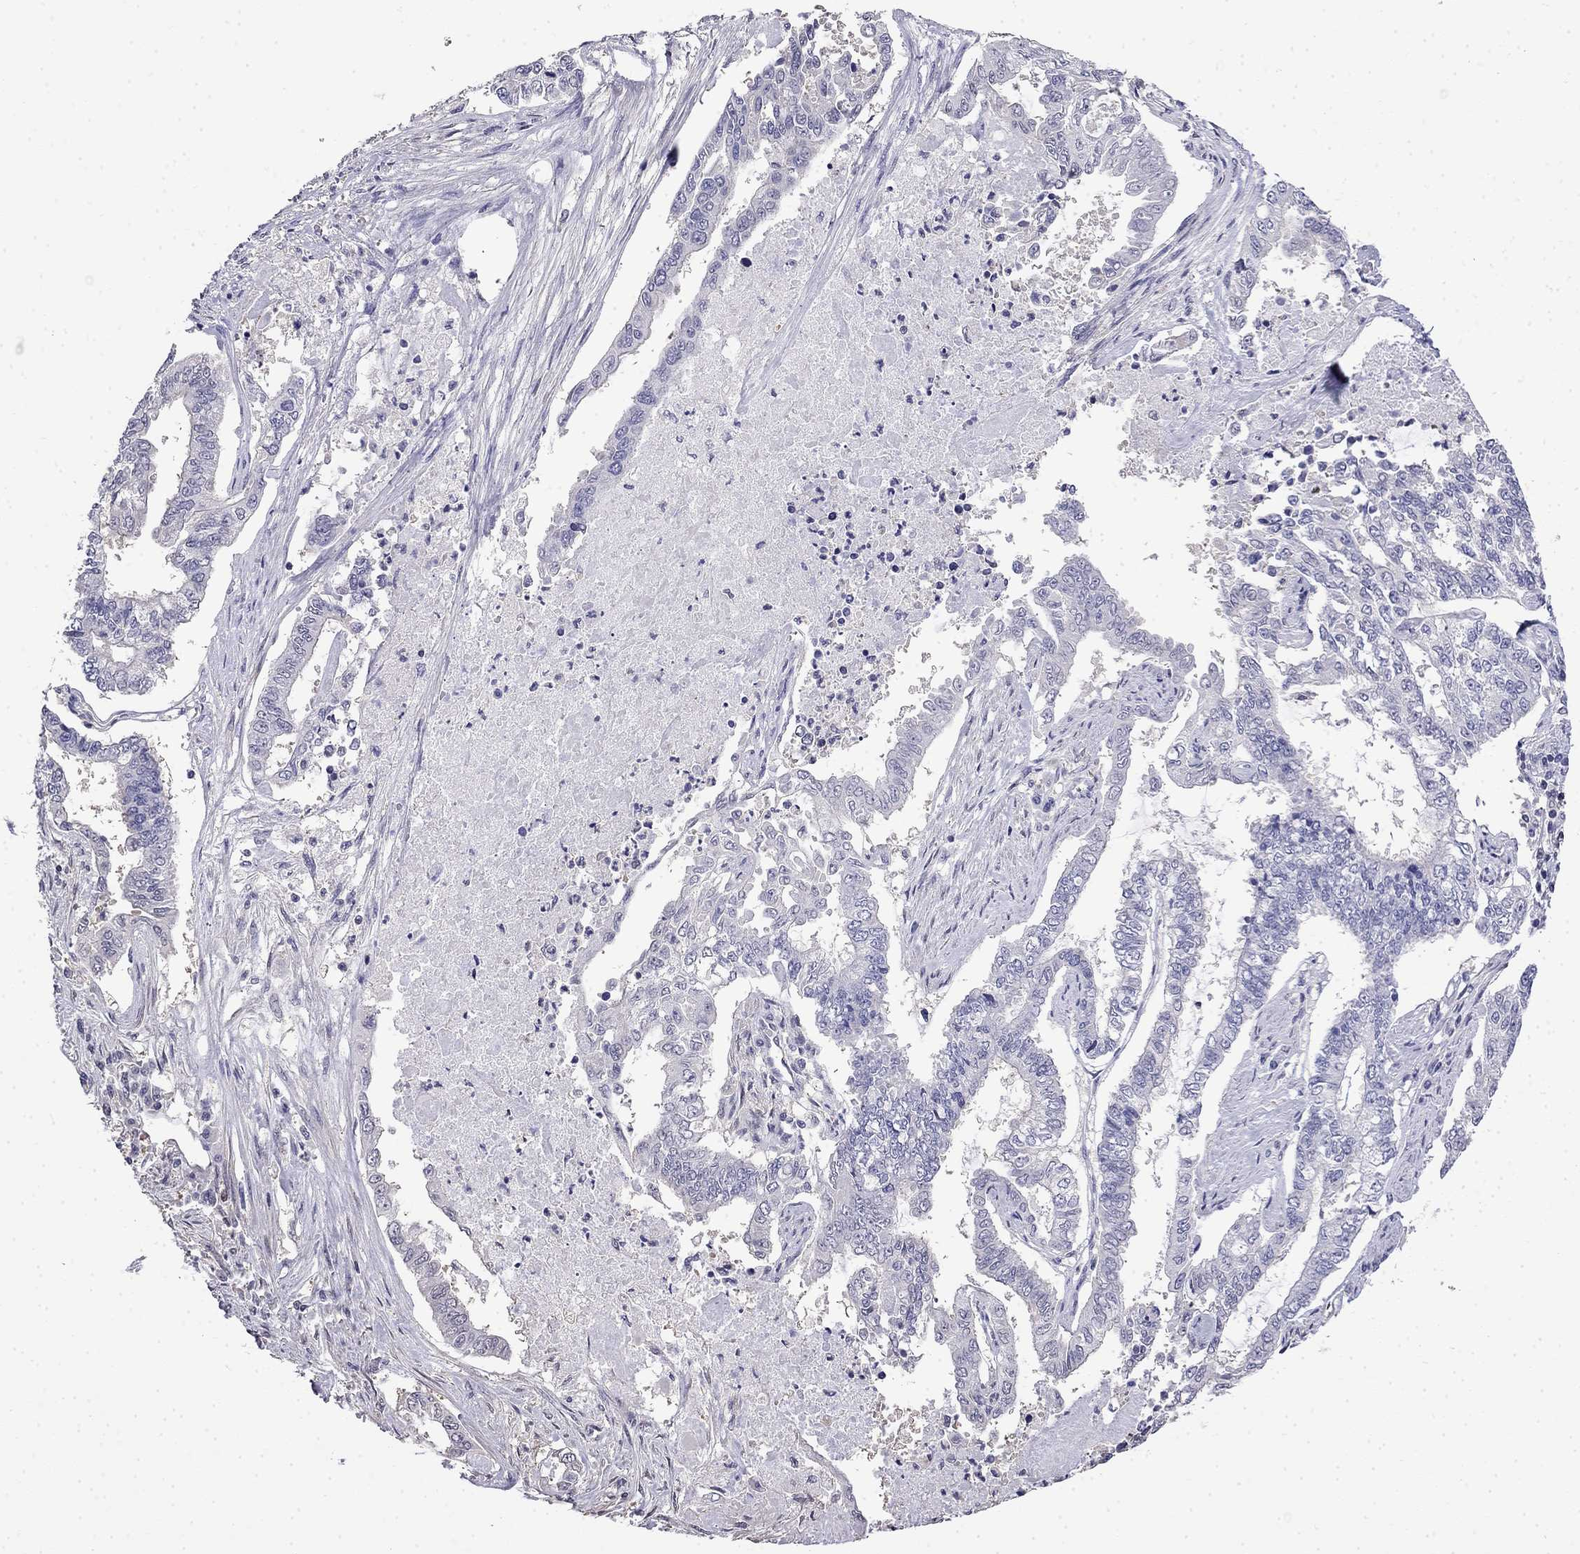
{"staining": {"intensity": "negative", "quantity": "none", "location": "none"}, "tissue": "endometrial cancer", "cell_type": "Tumor cells", "image_type": "cancer", "snomed": [{"axis": "morphology", "description": "Adenocarcinoma, NOS"}, {"axis": "topography", "description": "Uterus"}], "caption": "IHC micrograph of human endometrial cancer stained for a protein (brown), which demonstrates no expression in tumor cells.", "gene": "GUCA1B", "patient": {"sex": "female", "age": 59}}